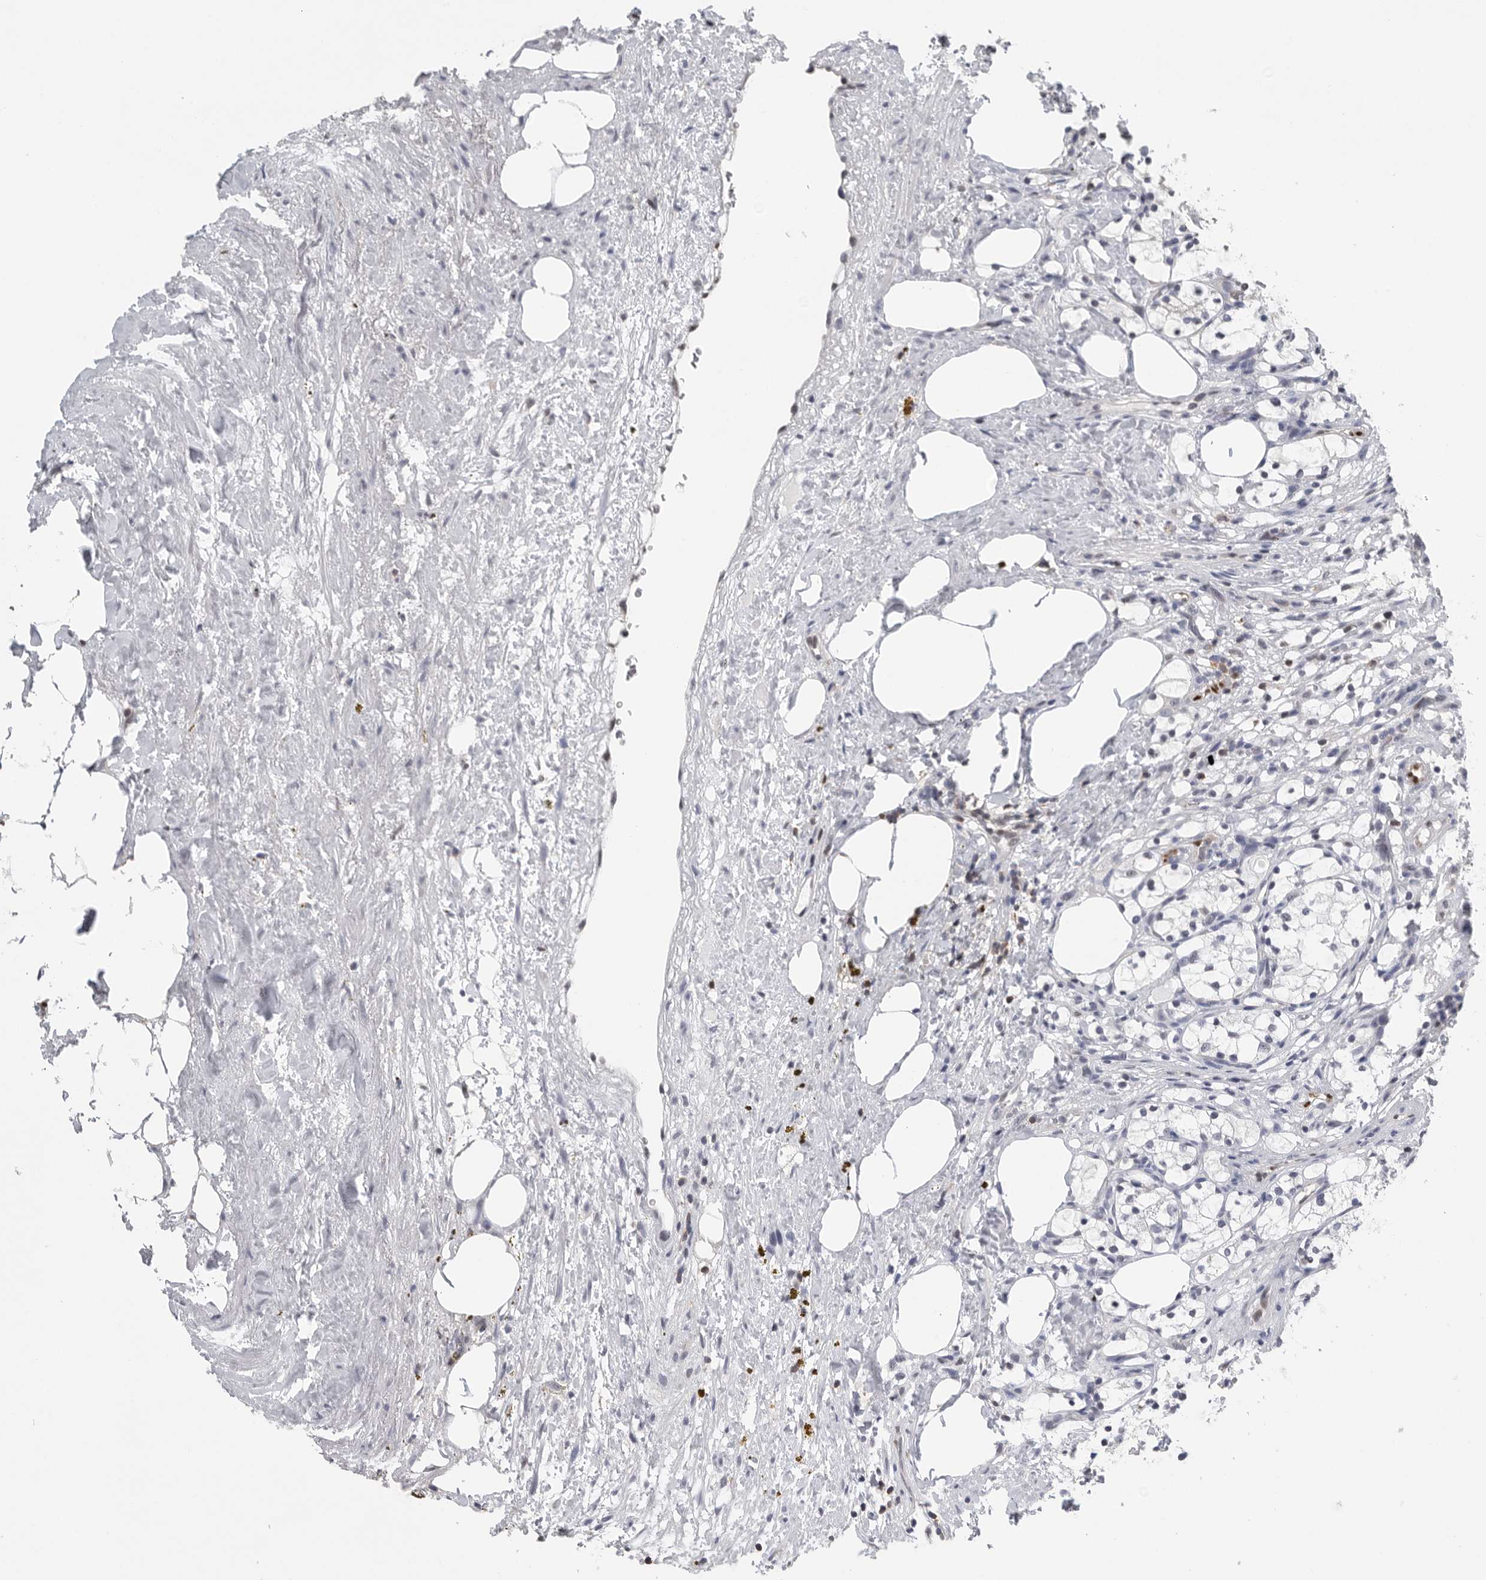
{"staining": {"intensity": "negative", "quantity": "none", "location": "none"}, "tissue": "renal cancer", "cell_type": "Tumor cells", "image_type": "cancer", "snomed": [{"axis": "morphology", "description": "Adenocarcinoma, NOS"}, {"axis": "topography", "description": "Kidney"}], "caption": "Tumor cells show no significant protein expression in adenocarcinoma (renal).", "gene": "PDCD4", "patient": {"sex": "female", "age": 69}}